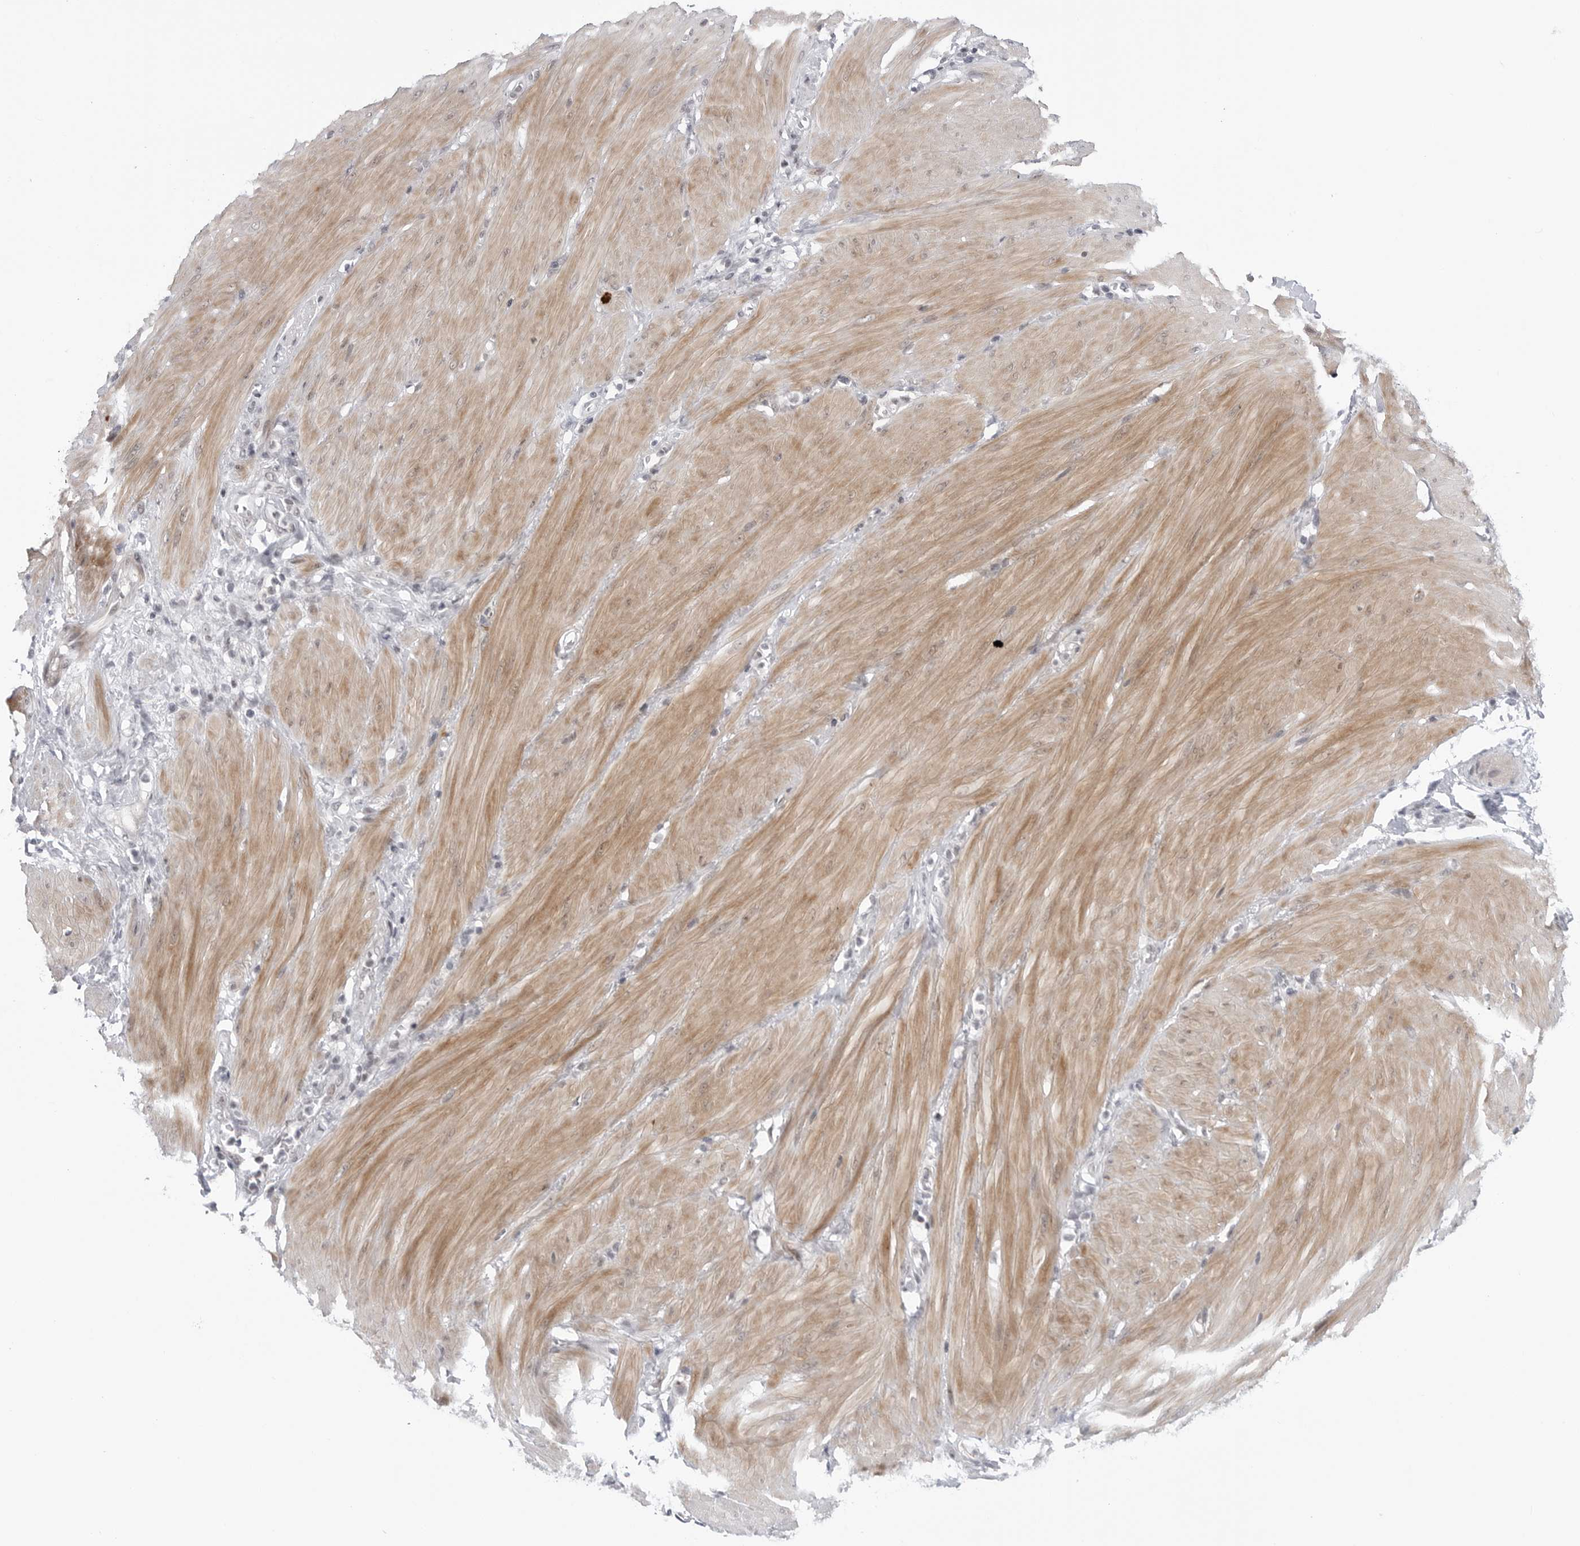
{"staining": {"intensity": "negative", "quantity": "none", "location": "none"}, "tissue": "stomach cancer", "cell_type": "Tumor cells", "image_type": "cancer", "snomed": [{"axis": "morphology", "description": "Adenocarcinoma, NOS"}, {"axis": "topography", "description": "Stomach"}, {"axis": "topography", "description": "Stomach, lower"}], "caption": "Protein analysis of adenocarcinoma (stomach) reveals no significant positivity in tumor cells. Brightfield microscopy of immunohistochemistry (IHC) stained with DAB (3,3'-diaminobenzidine) (brown) and hematoxylin (blue), captured at high magnification.", "gene": "TRIM66", "patient": {"sex": "female", "age": 48}}